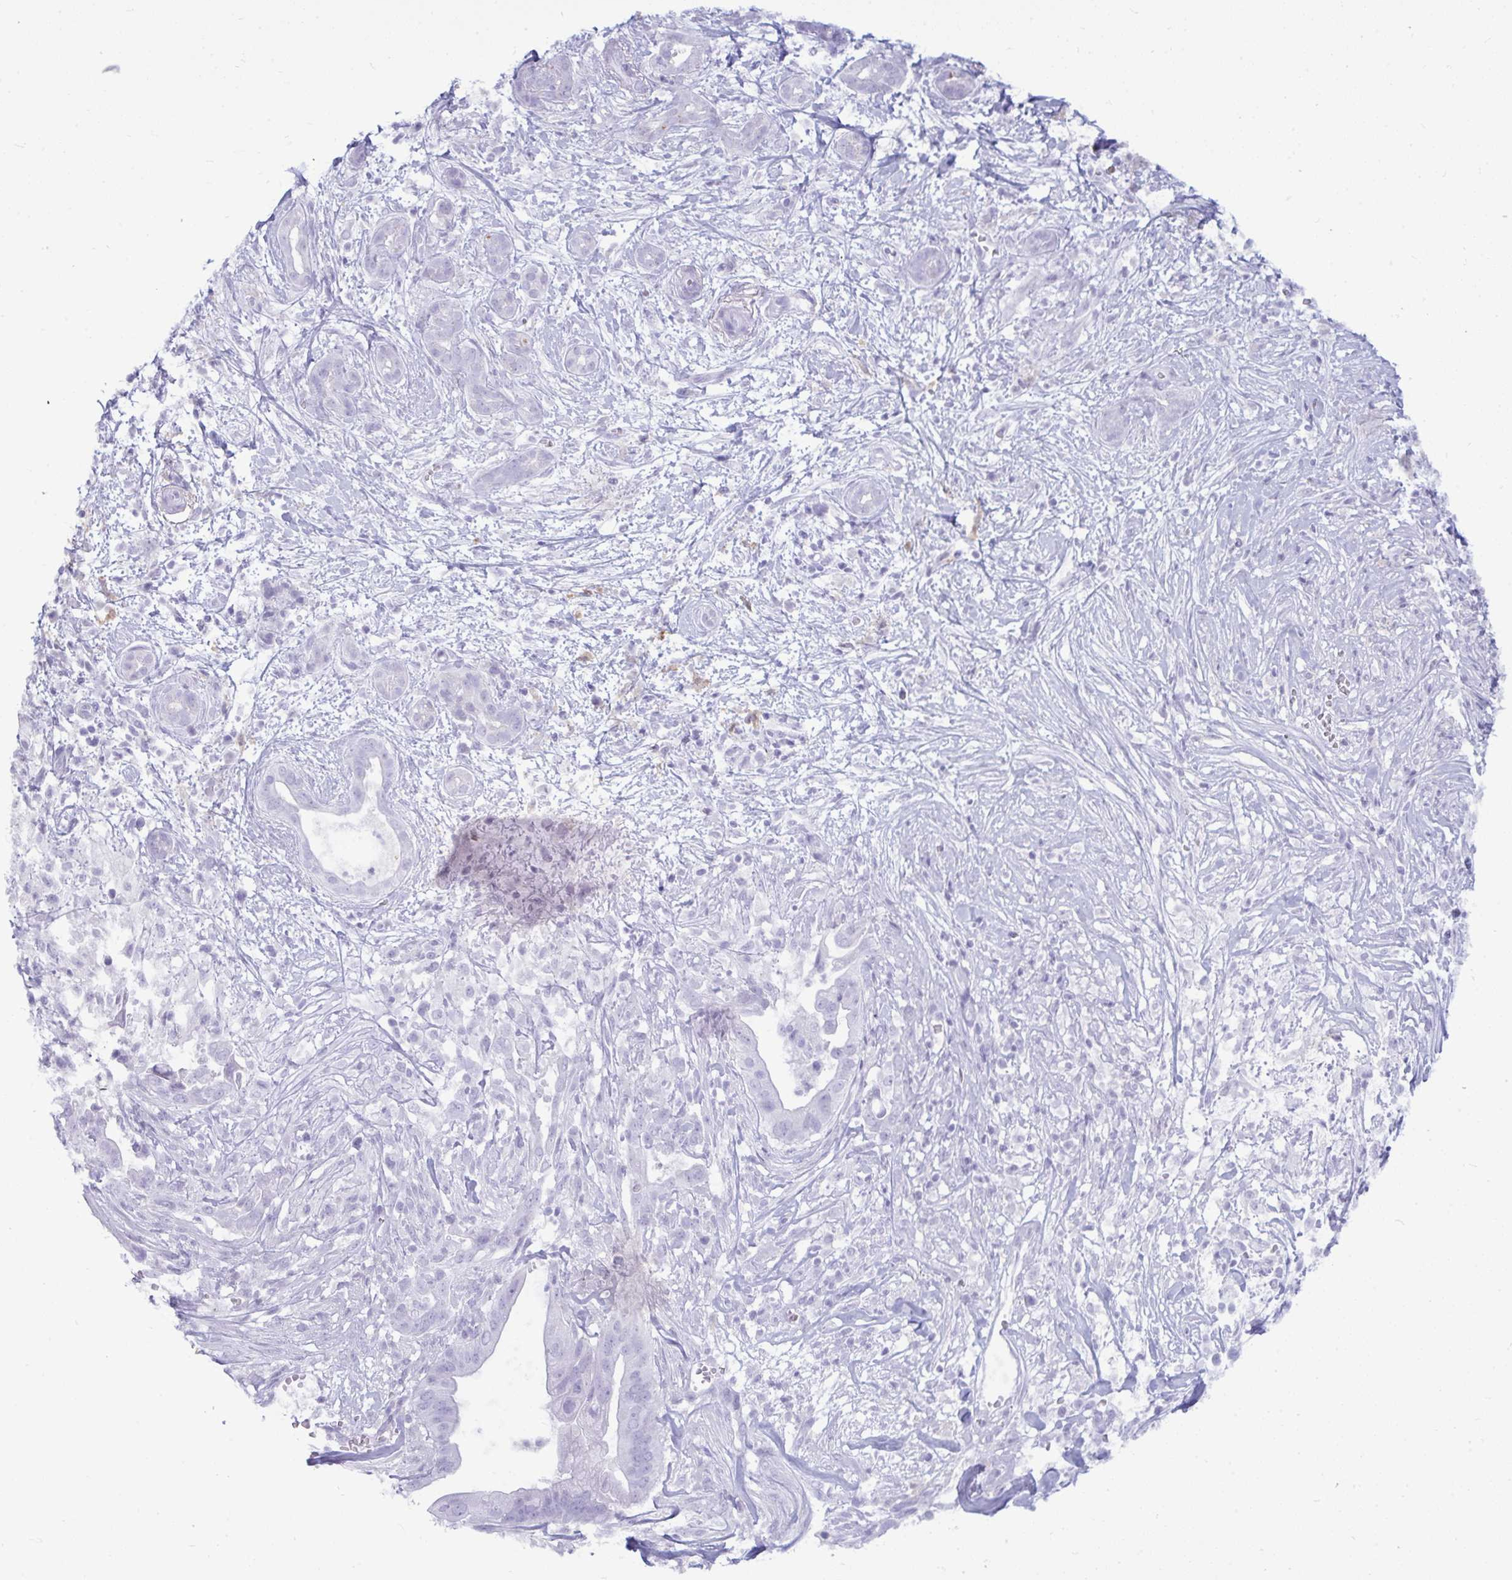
{"staining": {"intensity": "negative", "quantity": "none", "location": "none"}, "tissue": "pancreatic cancer", "cell_type": "Tumor cells", "image_type": "cancer", "snomed": [{"axis": "morphology", "description": "Adenocarcinoma, NOS"}, {"axis": "topography", "description": "Pancreas"}], "caption": "There is no significant positivity in tumor cells of adenocarcinoma (pancreatic).", "gene": "ANKRD60", "patient": {"sex": "male", "age": 61}}